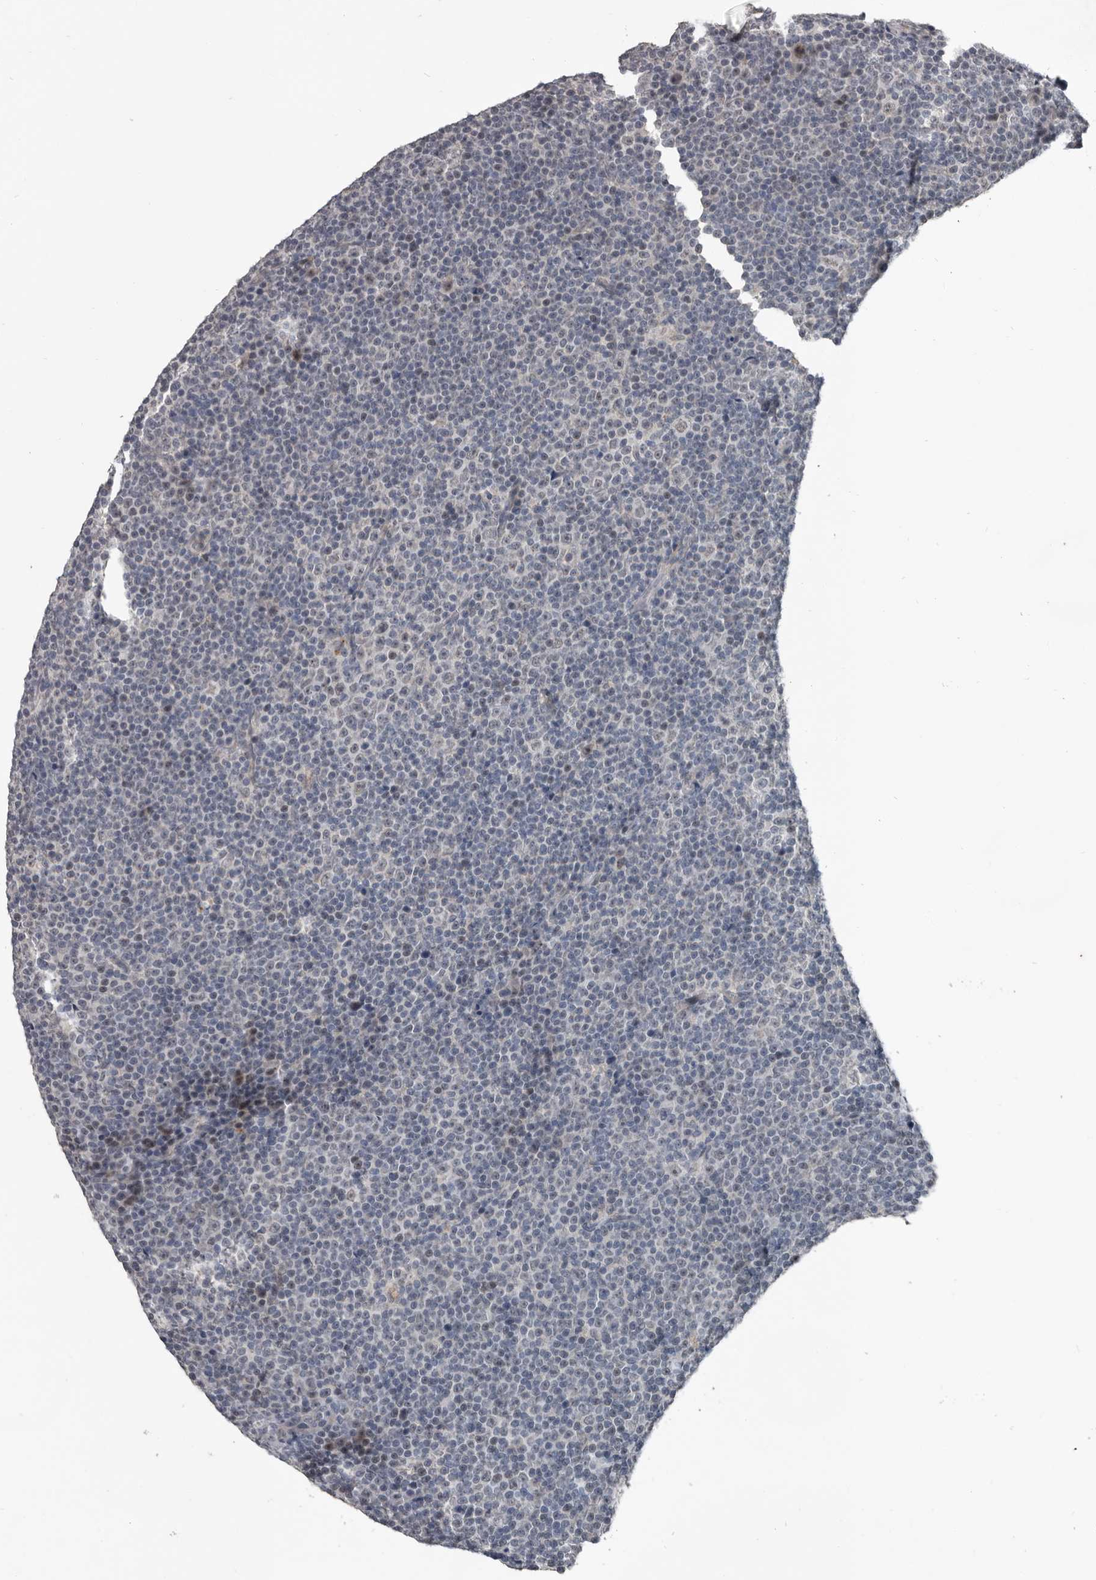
{"staining": {"intensity": "weak", "quantity": "<25%", "location": "nuclear"}, "tissue": "lymphoma", "cell_type": "Tumor cells", "image_type": "cancer", "snomed": [{"axis": "morphology", "description": "Malignant lymphoma, non-Hodgkin's type, Low grade"}, {"axis": "topography", "description": "Lymph node"}], "caption": "Immunohistochemical staining of human malignant lymphoma, non-Hodgkin's type (low-grade) shows no significant staining in tumor cells.", "gene": "C1orf216", "patient": {"sex": "female", "age": 67}}